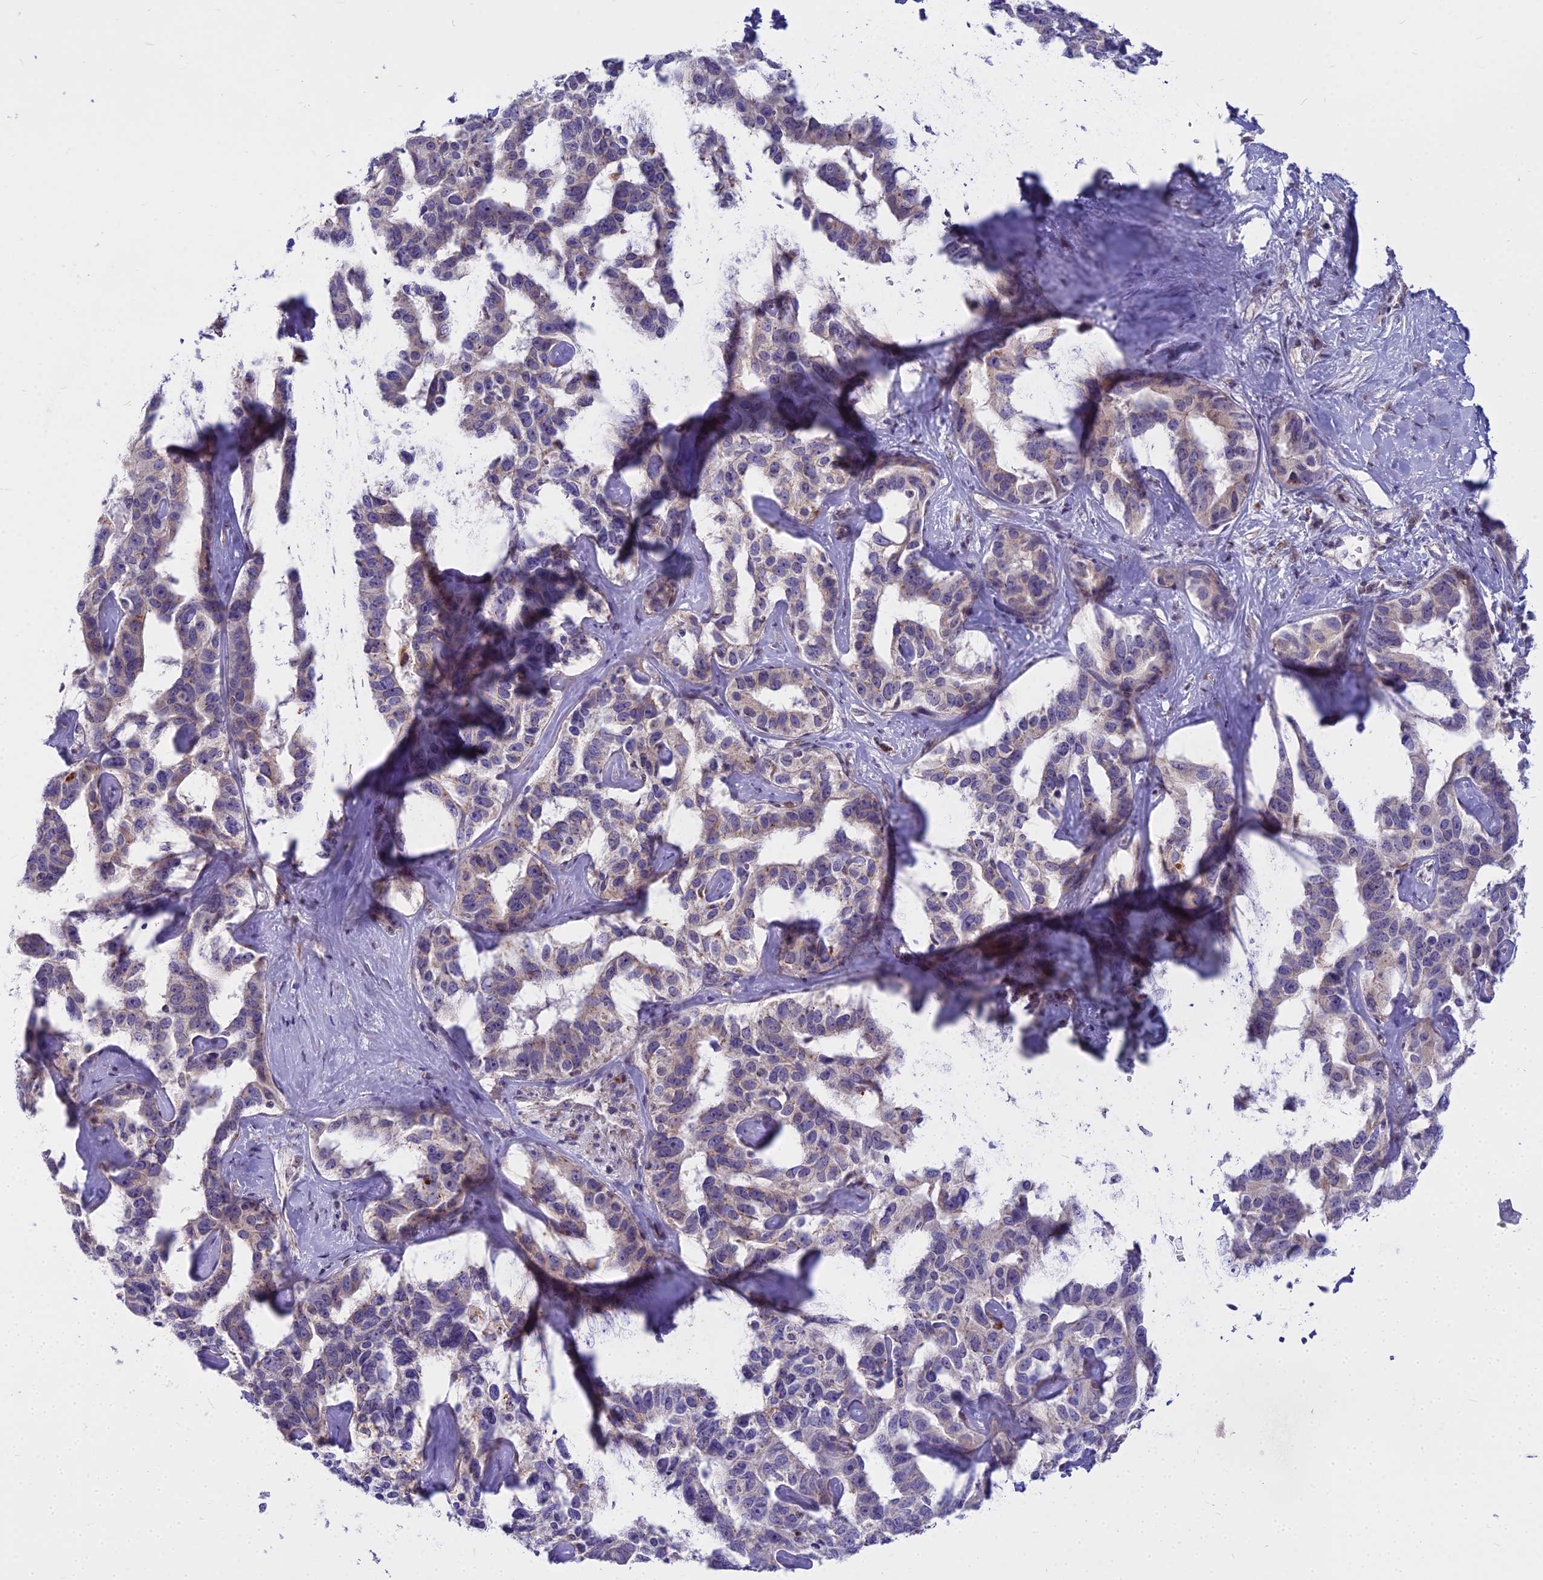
{"staining": {"intensity": "negative", "quantity": "none", "location": "none"}, "tissue": "liver cancer", "cell_type": "Tumor cells", "image_type": "cancer", "snomed": [{"axis": "morphology", "description": "Cholangiocarcinoma"}, {"axis": "topography", "description": "Liver"}], "caption": "IHC histopathology image of neoplastic tissue: human liver cancer (cholangiocarcinoma) stained with DAB demonstrates no significant protein staining in tumor cells.", "gene": "WDPCP", "patient": {"sex": "male", "age": 59}}